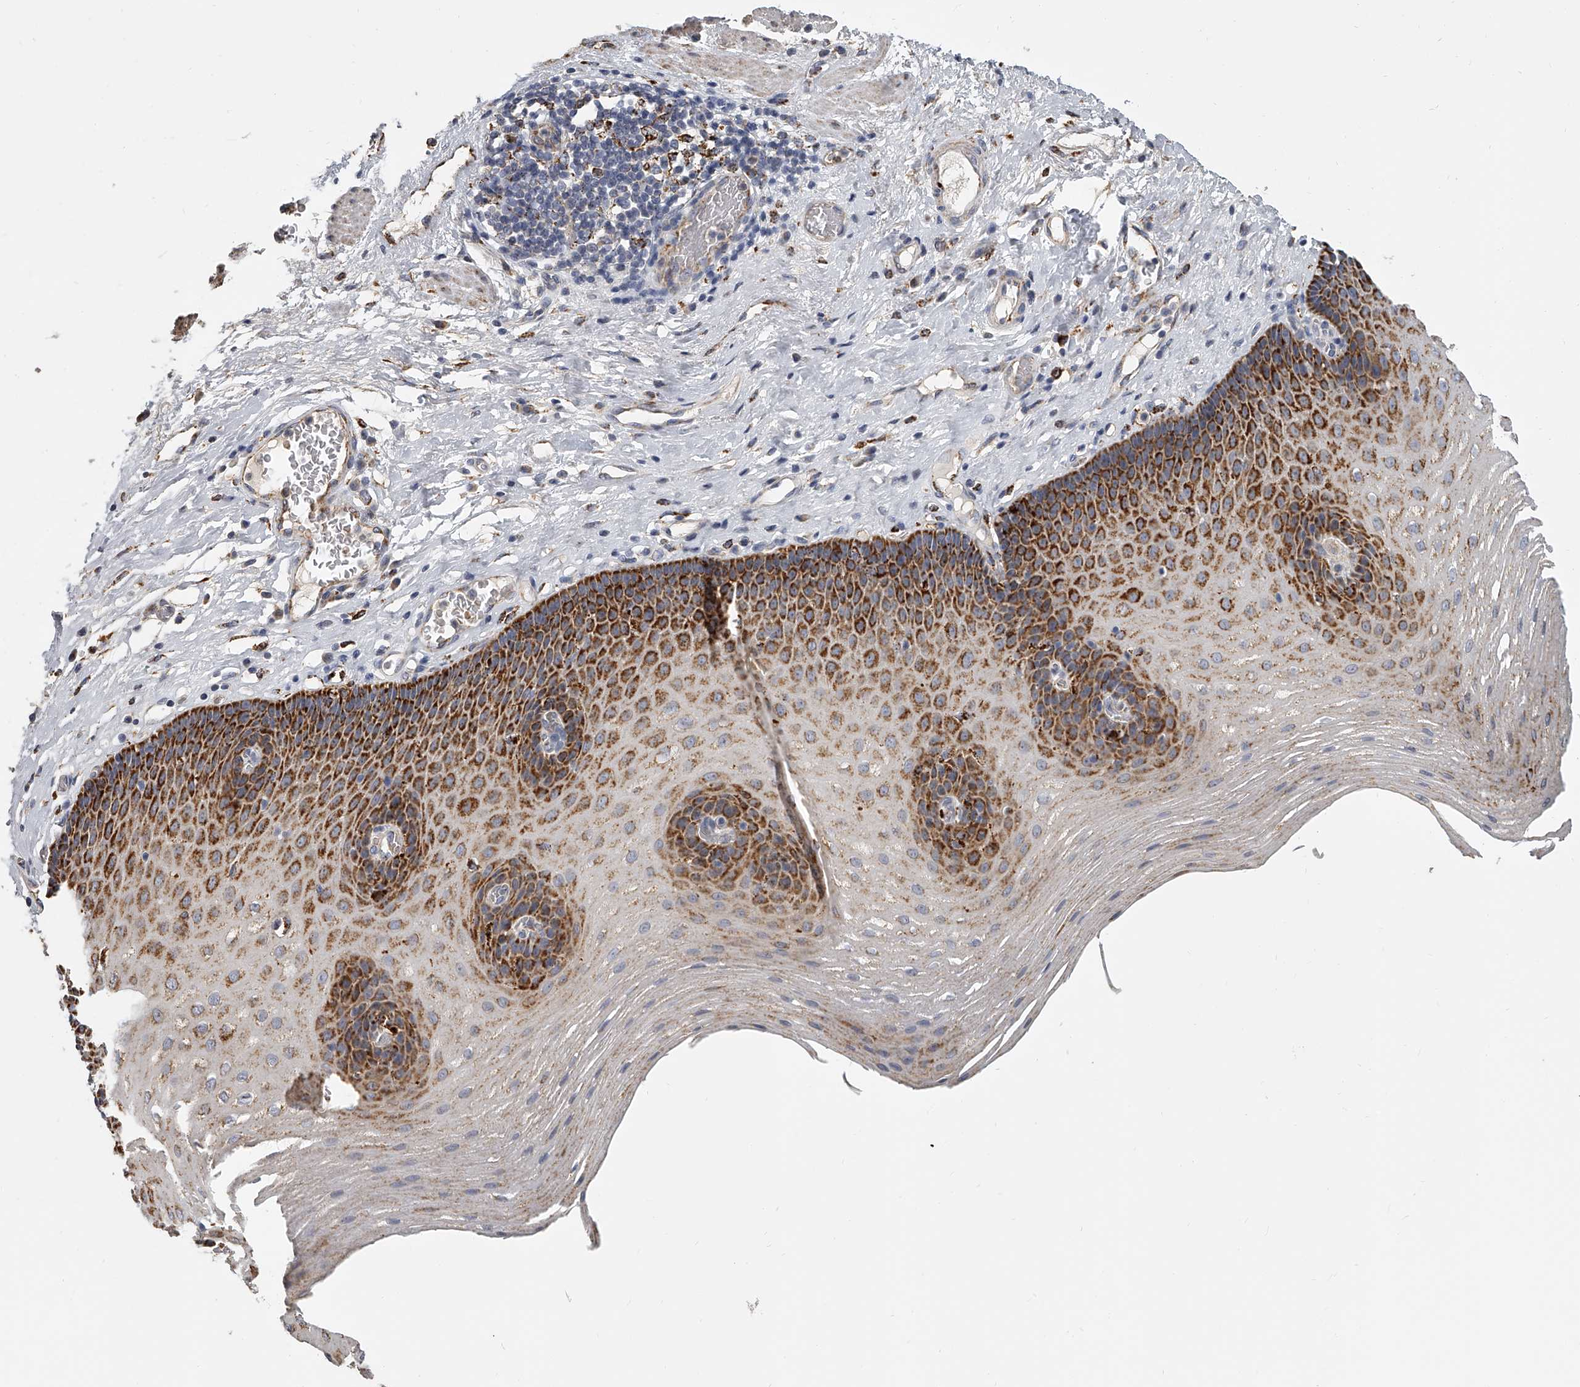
{"staining": {"intensity": "strong", "quantity": "25%-75%", "location": "cytoplasmic/membranous"}, "tissue": "esophagus", "cell_type": "Squamous epithelial cells", "image_type": "normal", "snomed": [{"axis": "morphology", "description": "Normal tissue, NOS"}, {"axis": "topography", "description": "Esophagus"}], "caption": "Brown immunohistochemical staining in benign esophagus displays strong cytoplasmic/membranous staining in about 25%-75% of squamous epithelial cells. (DAB IHC with brightfield microscopy, high magnification).", "gene": "KLHL7", "patient": {"sex": "male", "age": 62}}